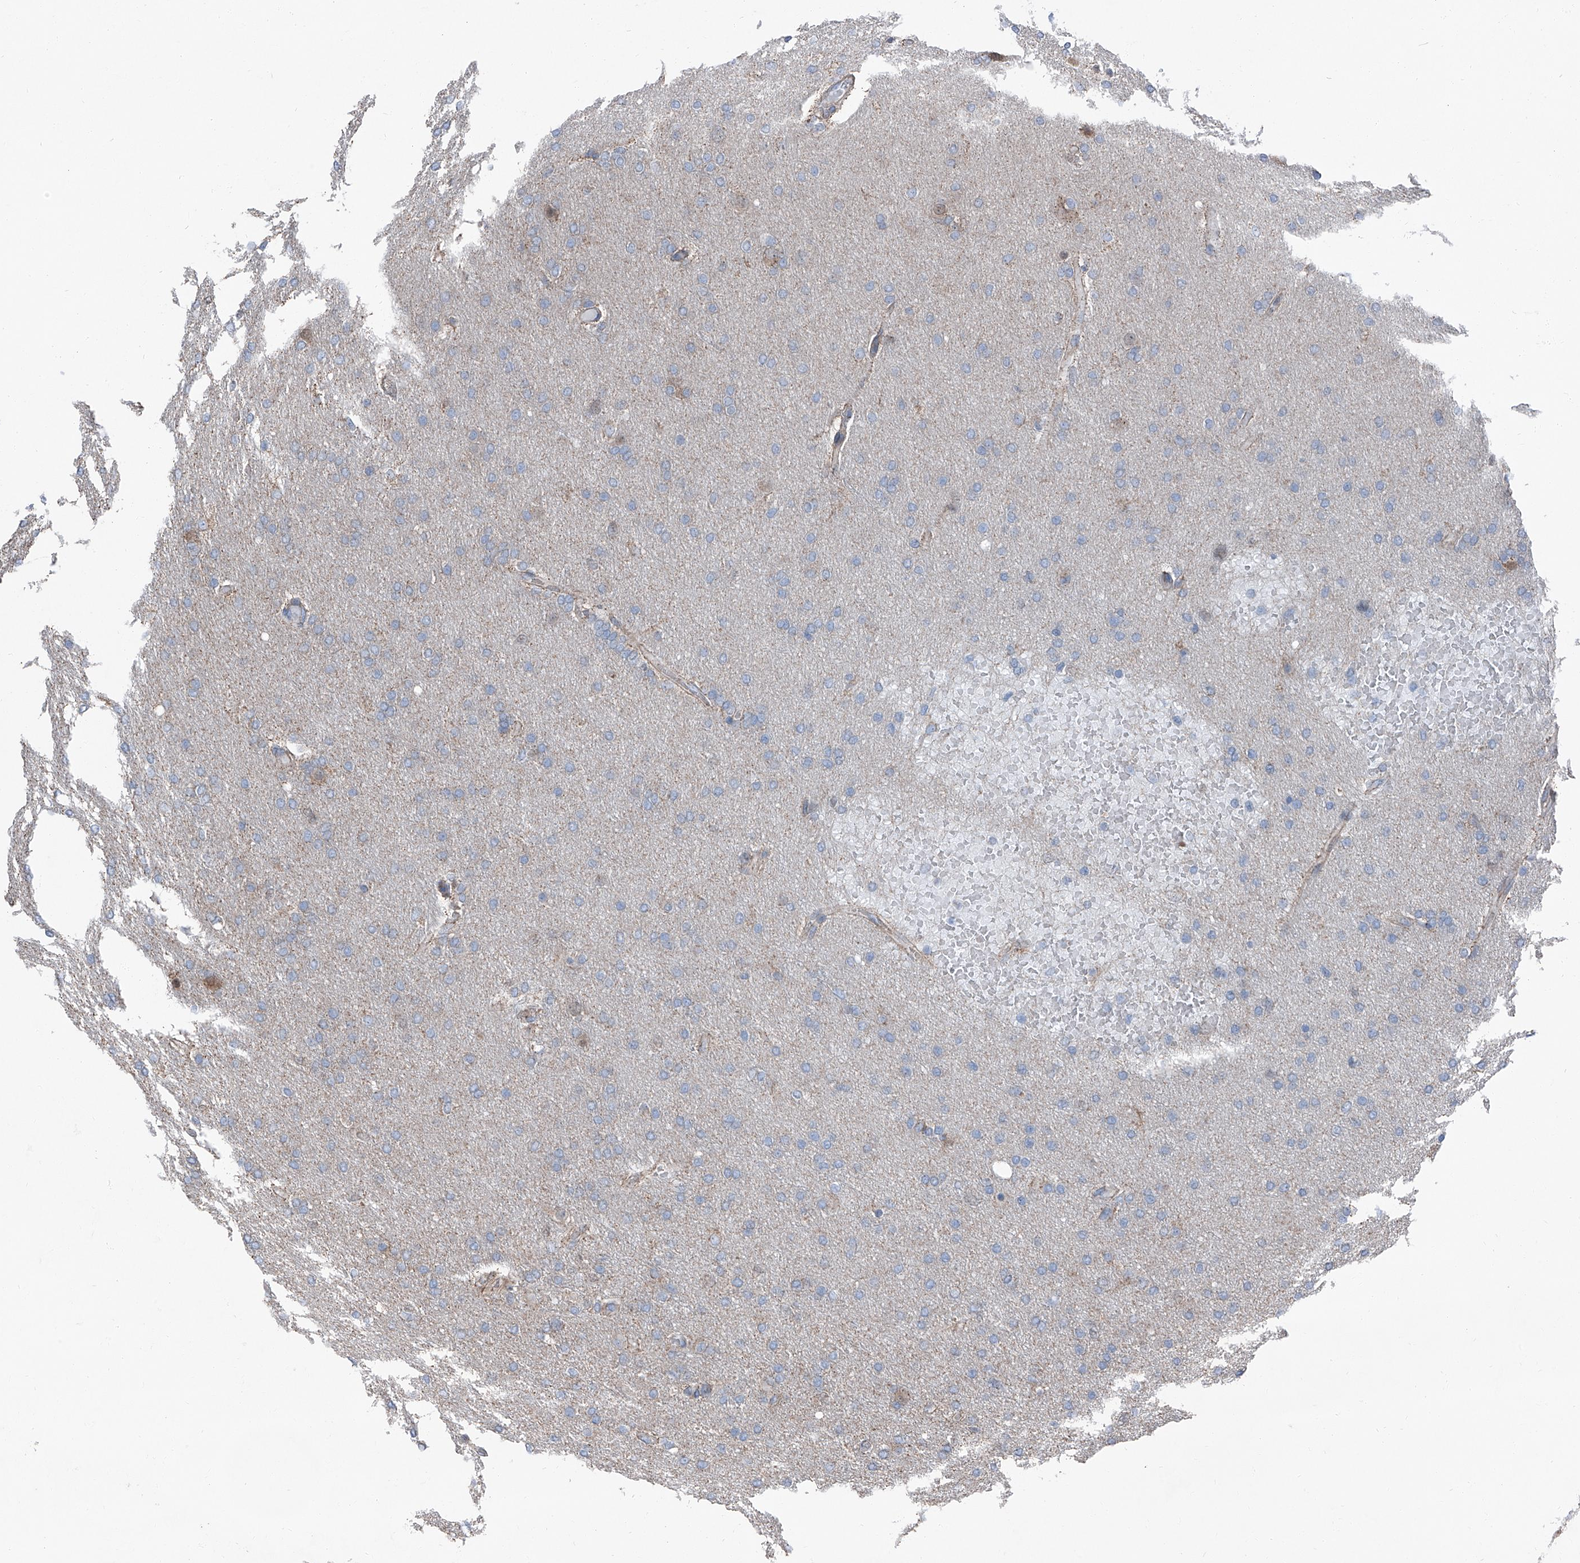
{"staining": {"intensity": "negative", "quantity": "none", "location": "none"}, "tissue": "glioma", "cell_type": "Tumor cells", "image_type": "cancer", "snomed": [{"axis": "morphology", "description": "Glioma, malignant, High grade"}, {"axis": "topography", "description": "Cerebral cortex"}], "caption": "The immunohistochemistry image has no significant staining in tumor cells of glioma tissue.", "gene": "GPR142", "patient": {"sex": "female", "age": 36}}